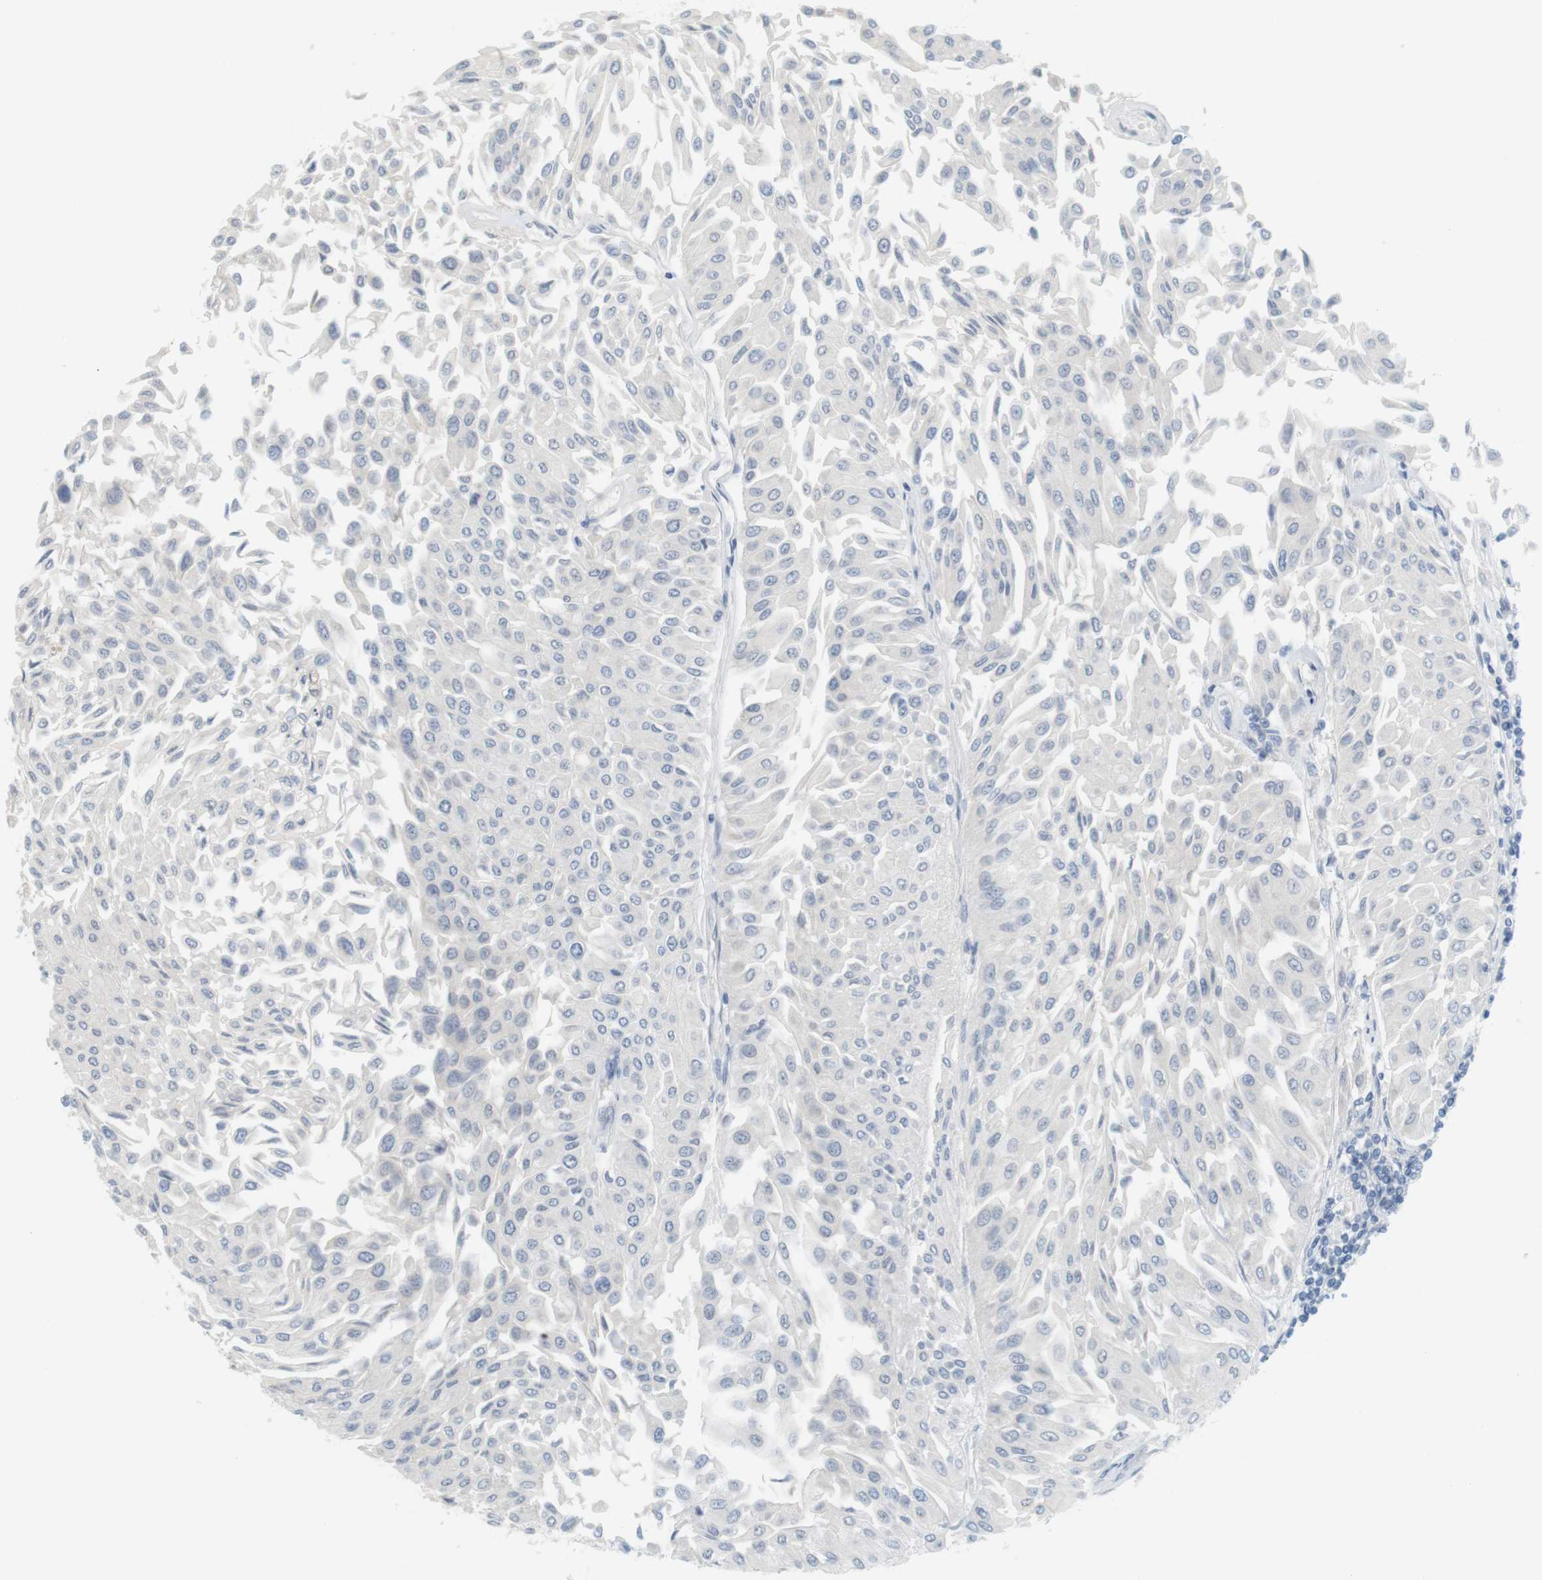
{"staining": {"intensity": "negative", "quantity": "none", "location": "none"}, "tissue": "urothelial cancer", "cell_type": "Tumor cells", "image_type": "cancer", "snomed": [{"axis": "morphology", "description": "Urothelial carcinoma, Low grade"}, {"axis": "topography", "description": "Urinary bladder"}], "caption": "Immunohistochemistry image of human urothelial cancer stained for a protein (brown), which reveals no expression in tumor cells. Brightfield microscopy of IHC stained with DAB (3,3'-diaminobenzidine) (brown) and hematoxylin (blue), captured at high magnification.", "gene": "CREB3L2", "patient": {"sex": "male", "age": 67}}